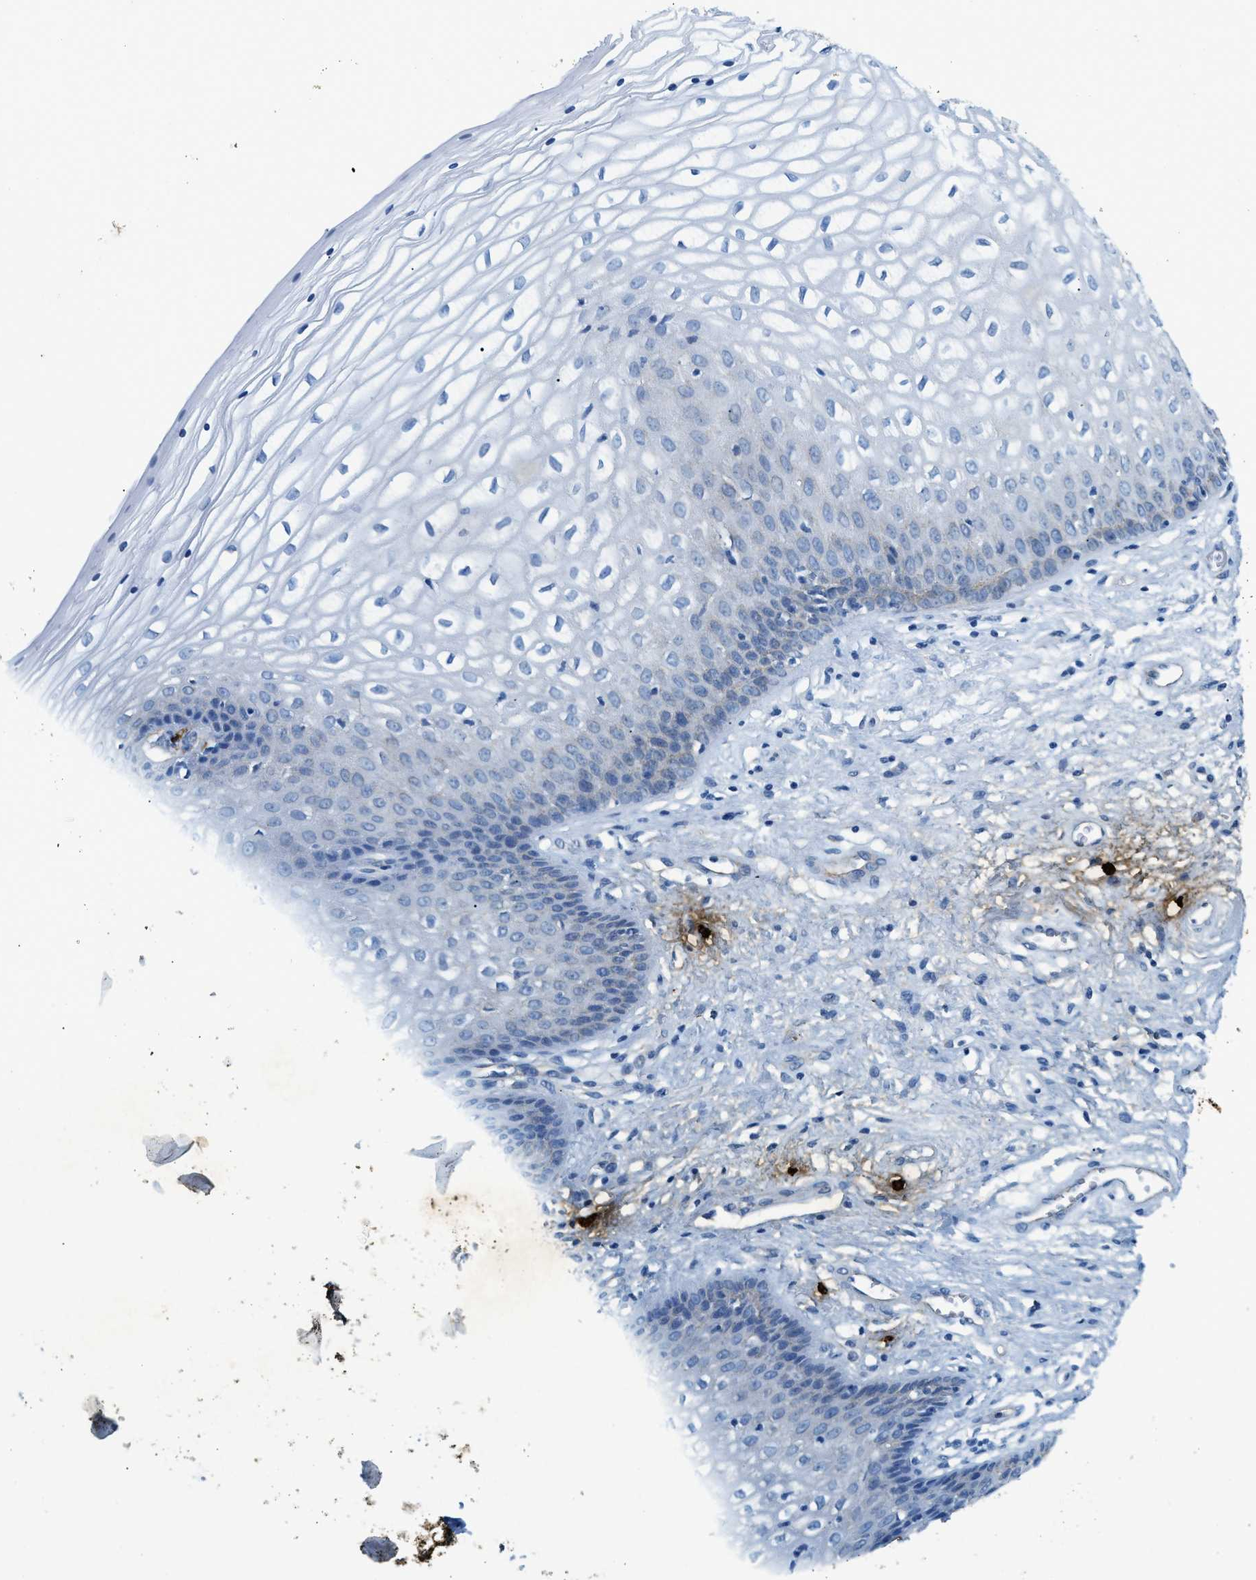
{"staining": {"intensity": "negative", "quantity": "none", "location": "none"}, "tissue": "vagina", "cell_type": "Squamous epithelial cells", "image_type": "normal", "snomed": [{"axis": "morphology", "description": "Normal tissue, NOS"}, {"axis": "topography", "description": "Vagina"}], "caption": "This histopathology image is of normal vagina stained with IHC to label a protein in brown with the nuclei are counter-stained blue. There is no staining in squamous epithelial cells.", "gene": "TPSAB1", "patient": {"sex": "female", "age": 34}}